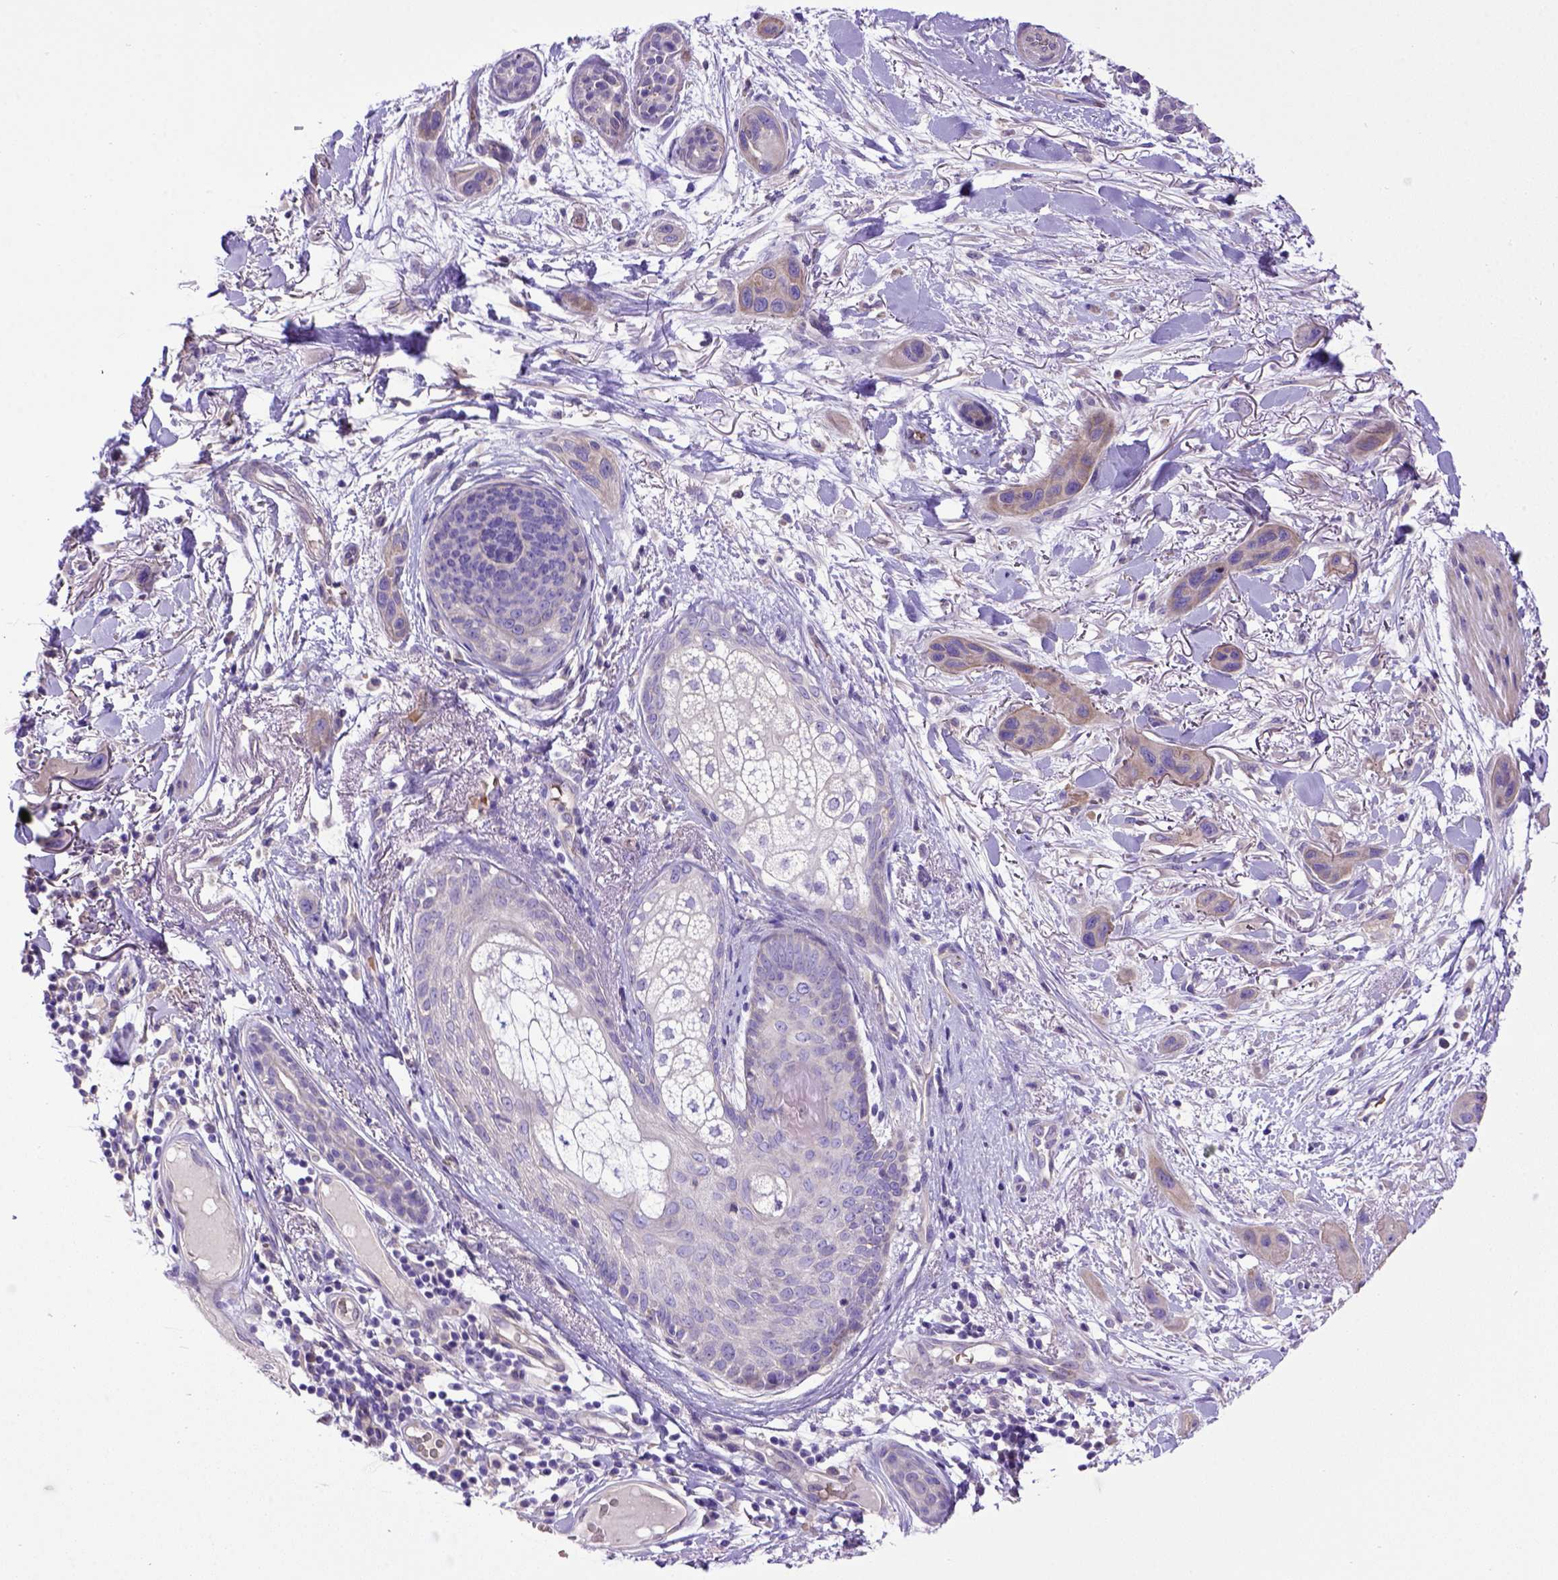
{"staining": {"intensity": "weak", "quantity": "<25%", "location": "cytoplasmic/membranous"}, "tissue": "skin cancer", "cell_type": "Tumor cells", "image_type": "cancer", "snomed": [{"axis": "morphology", "description": "Squamous cell carcinoma, NOS"}, {"axis": "topography", "description": "Skin"}], "caption": "Immunohistochemistry (IHC) histopathology image of neoplastic tissue: human skin squamous cell carcinoma stained with DAB exhibits no significant protein expression in tumor cells. Nuclei are stained in blue.", "gene": "ADAM12", "patient": {"sex": "male", "age": 79}}